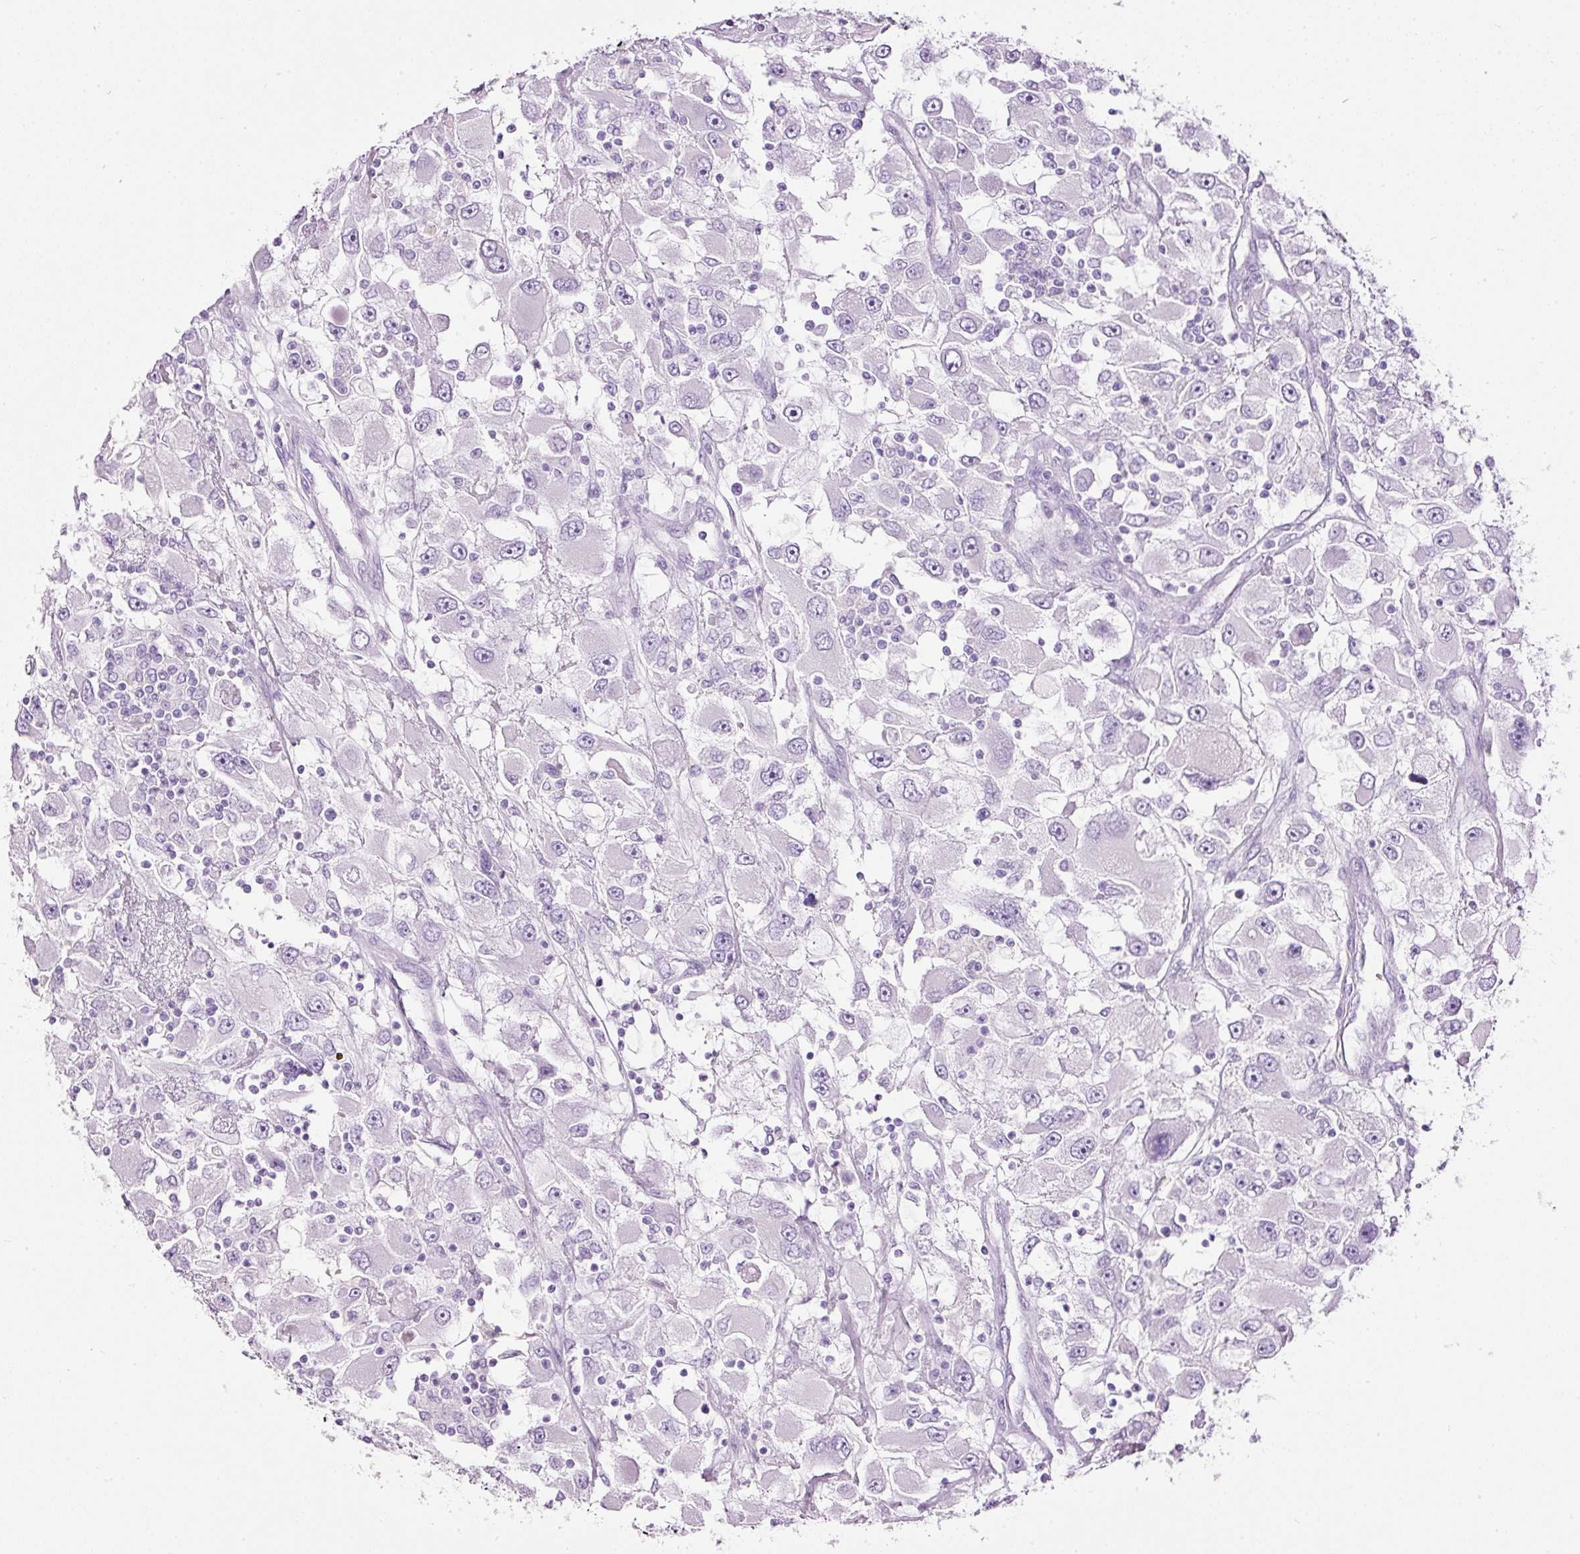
{"staining": {"intensity": "negative", "quantity": "none", "location": "none"}, "tissue": "renal cancer", "cell_type": "Tumor cells", "image_type": "cancer", "snomed": [{"axis": "morphology", "description": "Adenocarcinoma, NOS"}, {"axis": "topography", "description": "Kidney"}], "caption": "Immunohistochemistry (IHC) of human renal cancer displays no staining in tumor cells.", "gene": "BSND", "patient": {"sex": "female", "age": 52}}